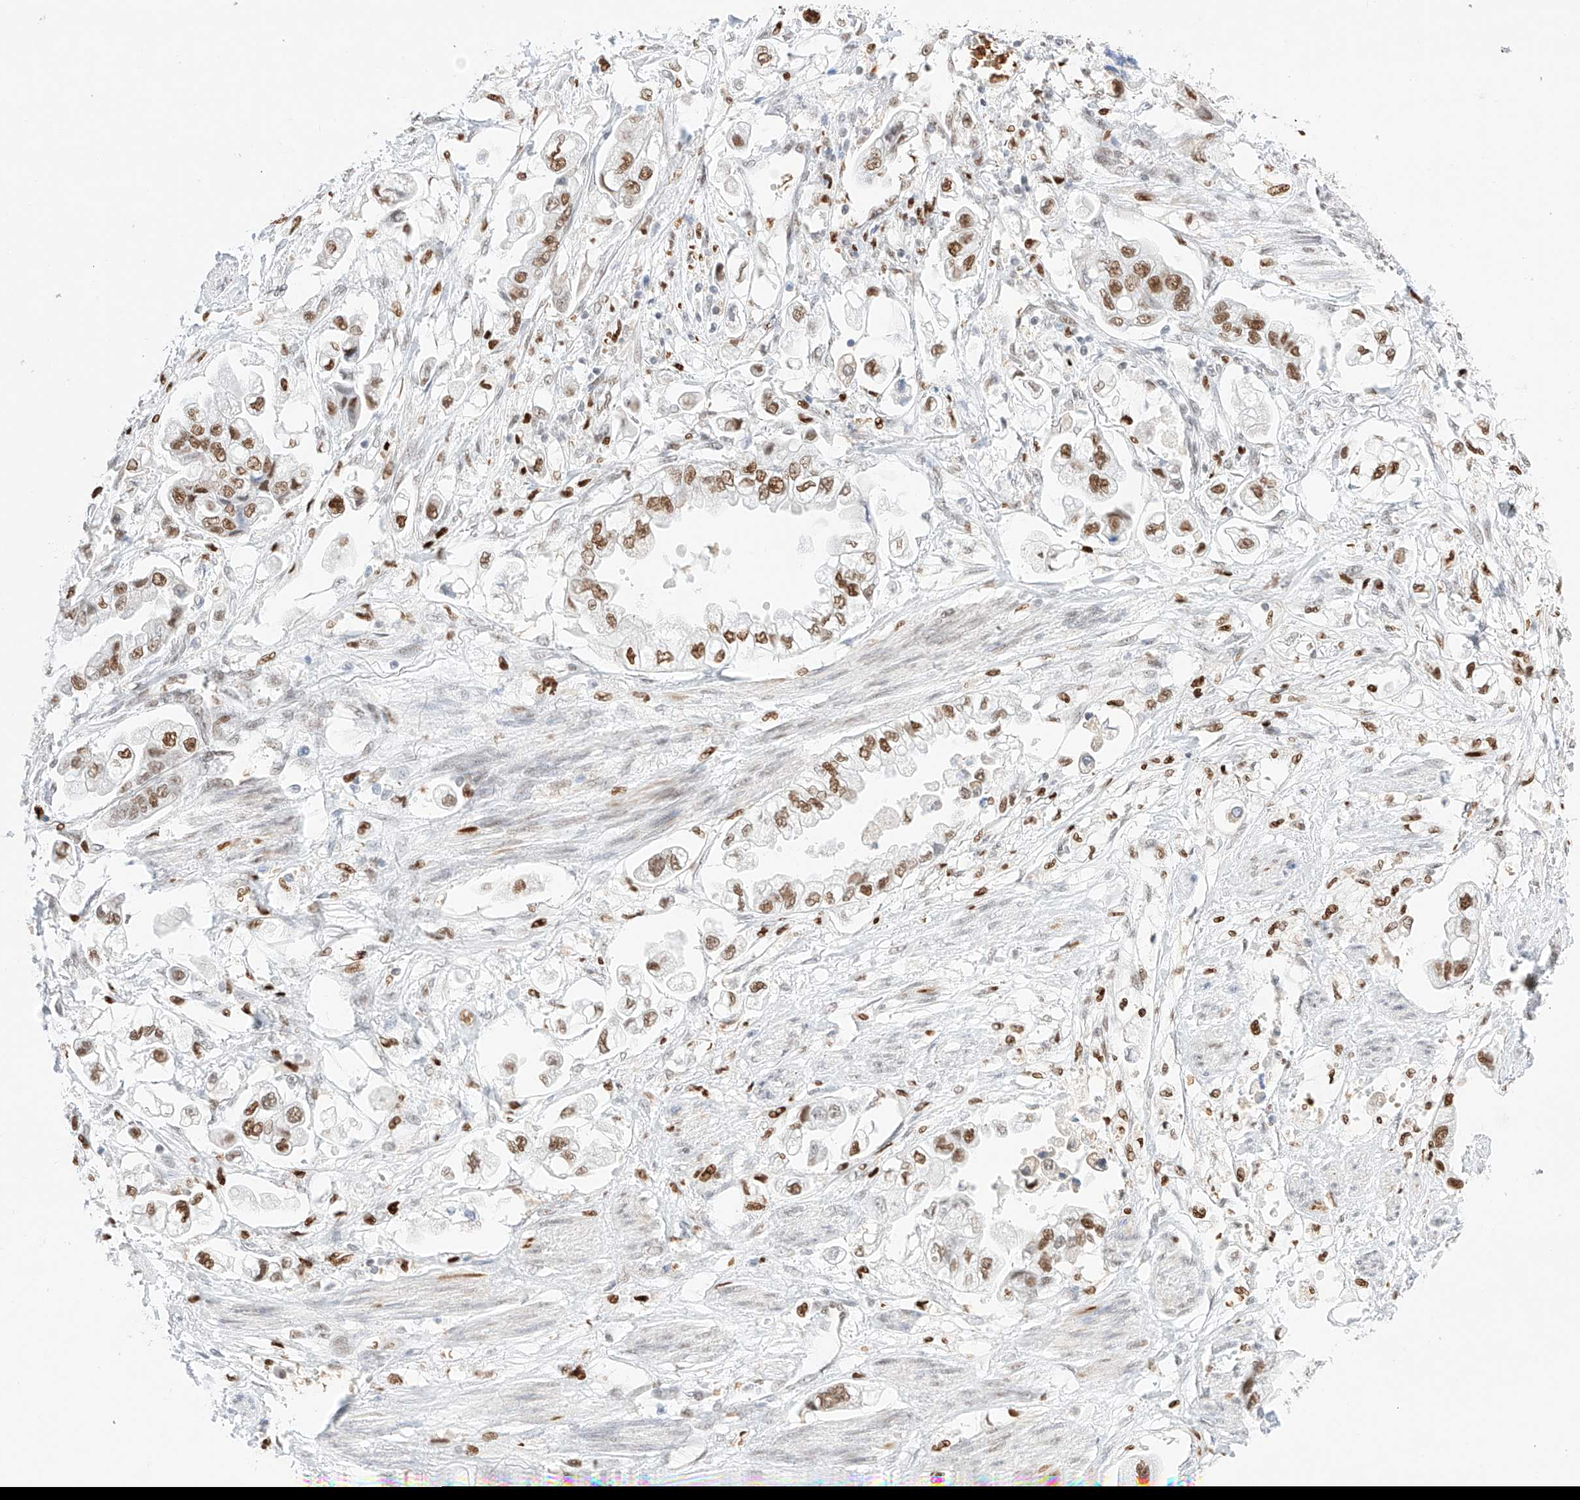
{"staining": {"intensity": "moderate", "quantity": ">75%", "location": "nuclear"}, "tissue": "stomach cancer", "cell_type": "Tumor cells", "image_type": "cancer", "snomed": [{"axis": "morphology", "description": "Adenocarcinoma, NOS"}, {"axis": "topography", "description": "Stomach"}], "caption": "This histopathology image exhibits IHC staining of adenocarcinoma (stomach), with medium moderate nuclear staining in about >75% of tumor cells.", "gene": "APIP", "patient": {"sex": "male", "age": 62}}